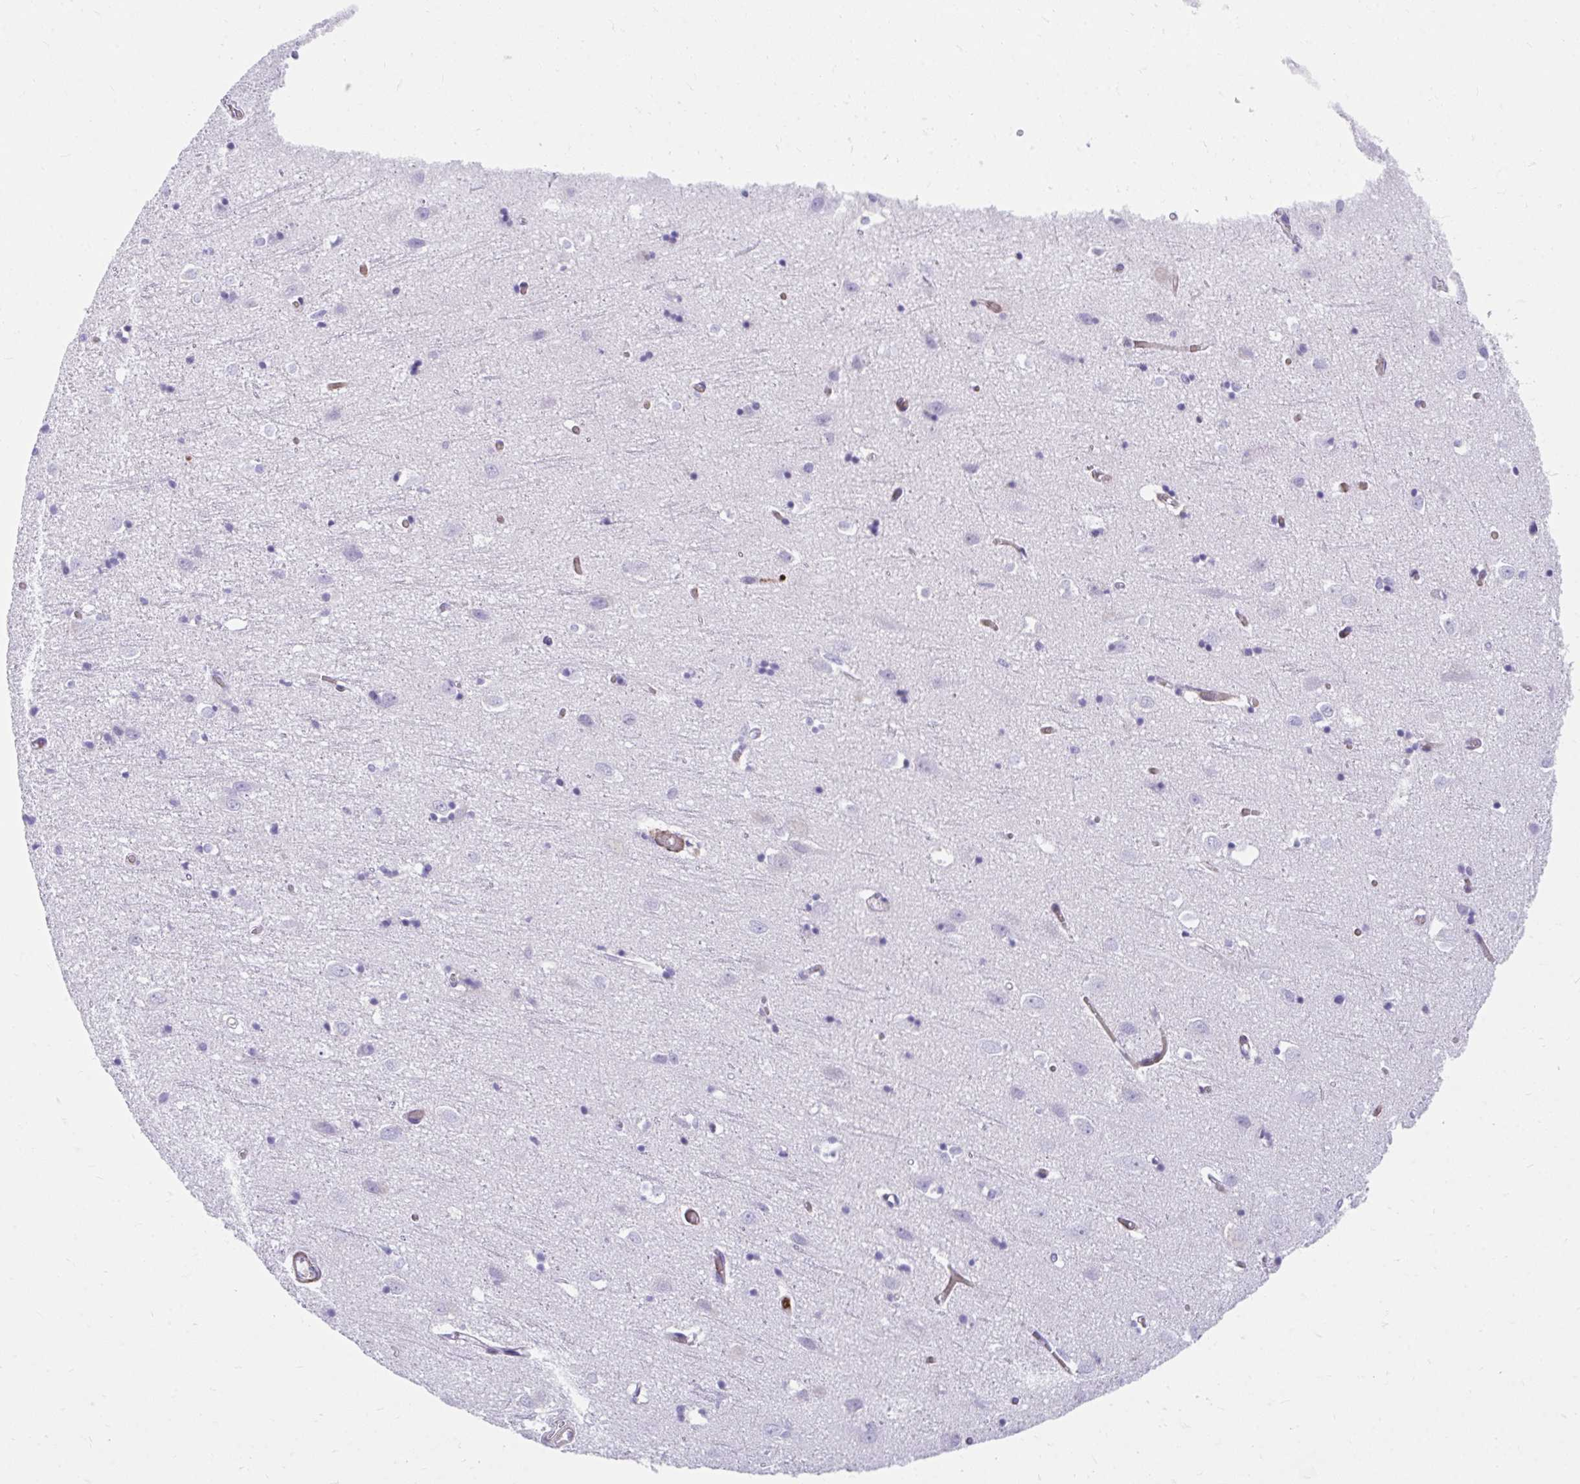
{"staining": {"intensity": "negative", "quantity": "none", "location": "none"}, "tissue": "cerebral cortex", "cell_type": "Endothelial cells", "image_type": "normal", "snomed": [{"axis": "morphology", "description": "Normal tissue, NOS"}, {"axis": "topography", "description": "Cerebral cortex"}], "caption": "A micrograph of cerebral cortex stained for a protein reveals no brown staining in endothelial cells.", "gene": "CSTB", "patient": {"sex": "male", "age": 70}}